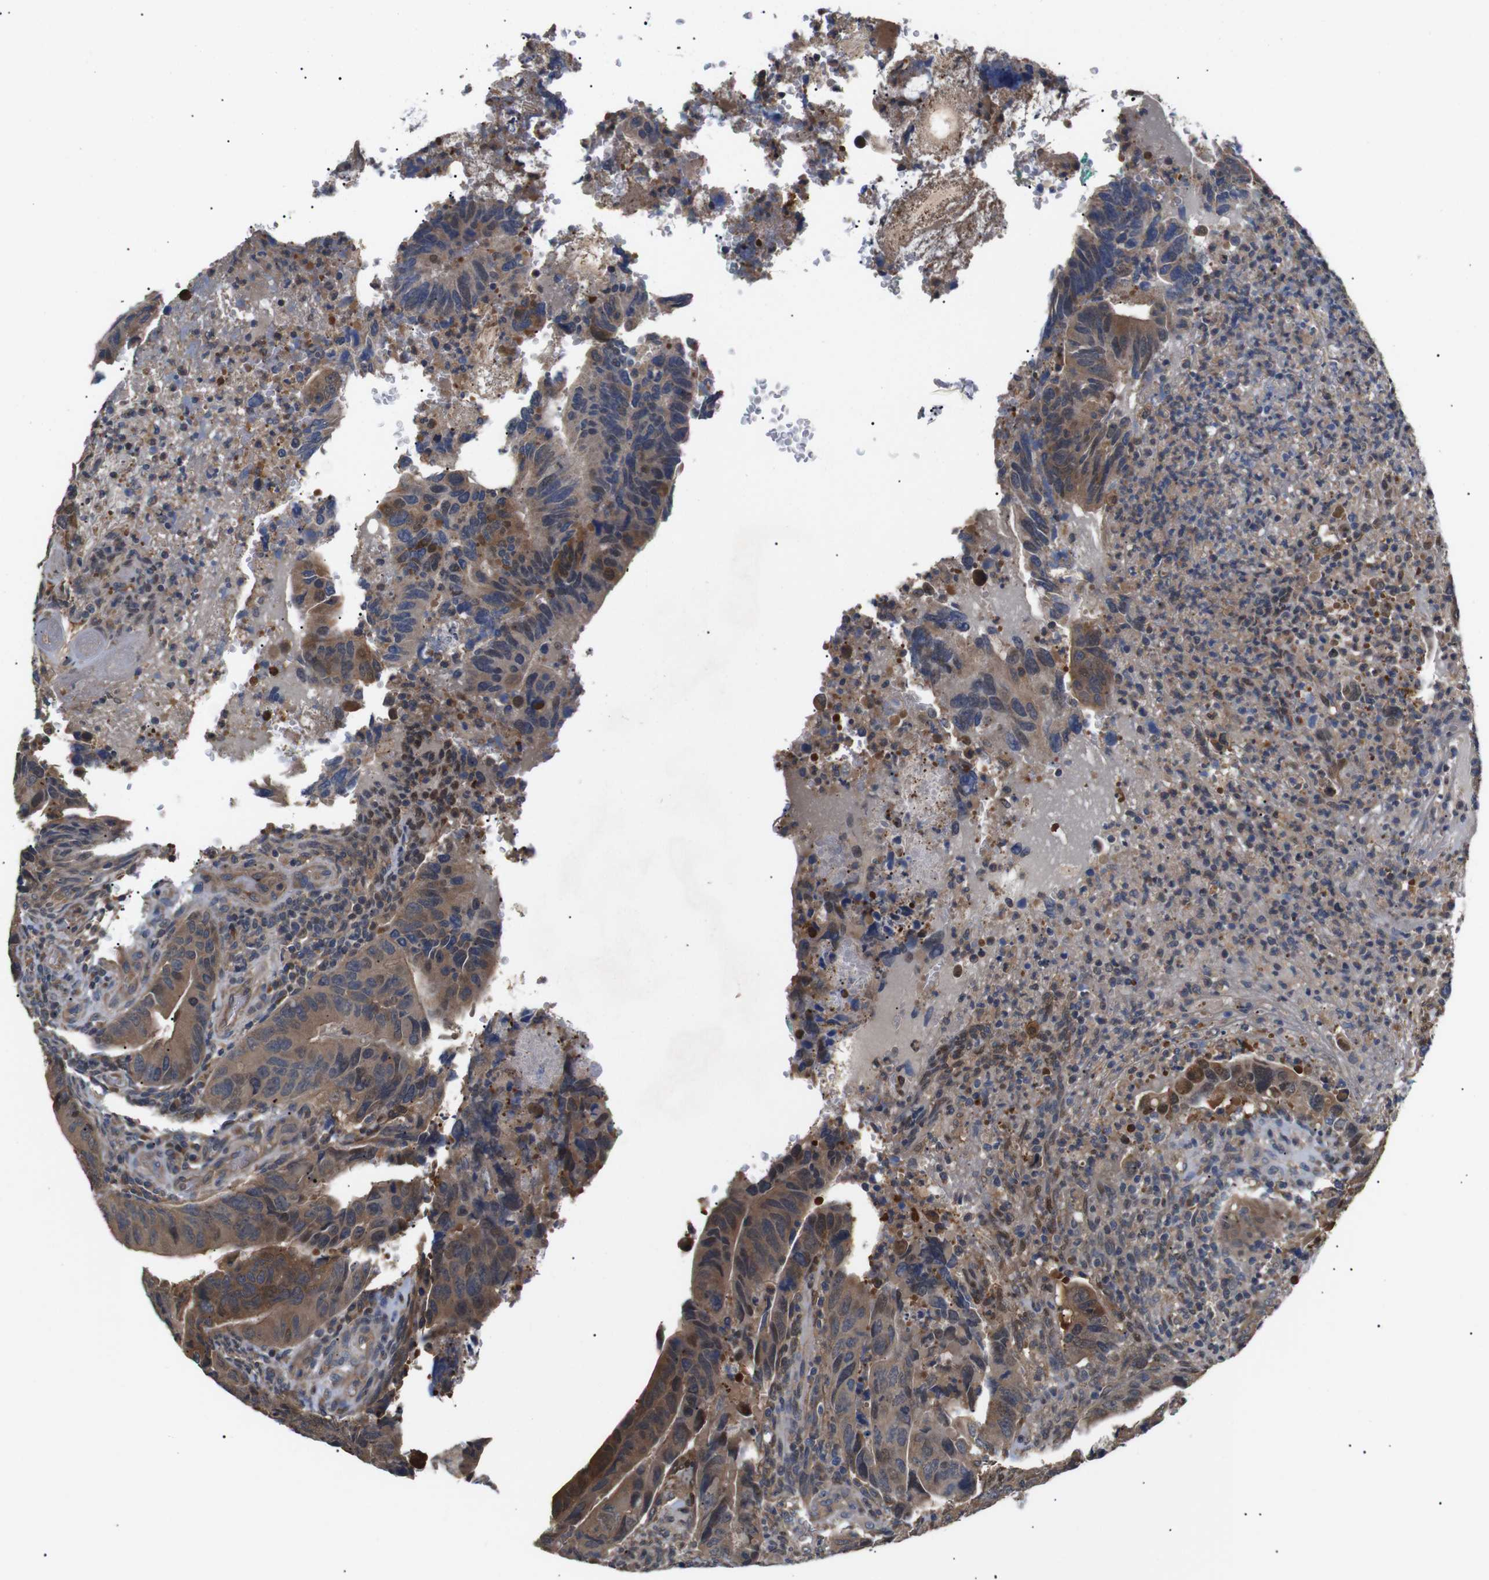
{"staining": {"intensity": "moderate", "quantity": ">75%", "location": "cytoplasmic/membranous"}, "tissue": "colorectal cancer", "cell_type": "Tumor cells", "image_type": "cancer", "snomed": [{"axis": "morphology", "description": "Normal tissue, NOS"}, {"axis": "morphology", "description": "Adenocarcinoma, NOS"}, {"axis": "topography", "description": "Colon"}], "caption": "Colorectal adenocarcinoma stained with DAB (3,3'-diaminobenzidine) immunohistochemistry reveals medium levels of moderate cytoplasmic/membranous expression in about >75% of tumor cells. (DAB (3,3'-diaminobenzidine) IHC with brightfield microscopy, high magnification).", "gene": "DDR1", "patient": {"sex": "male", "age": 56}}